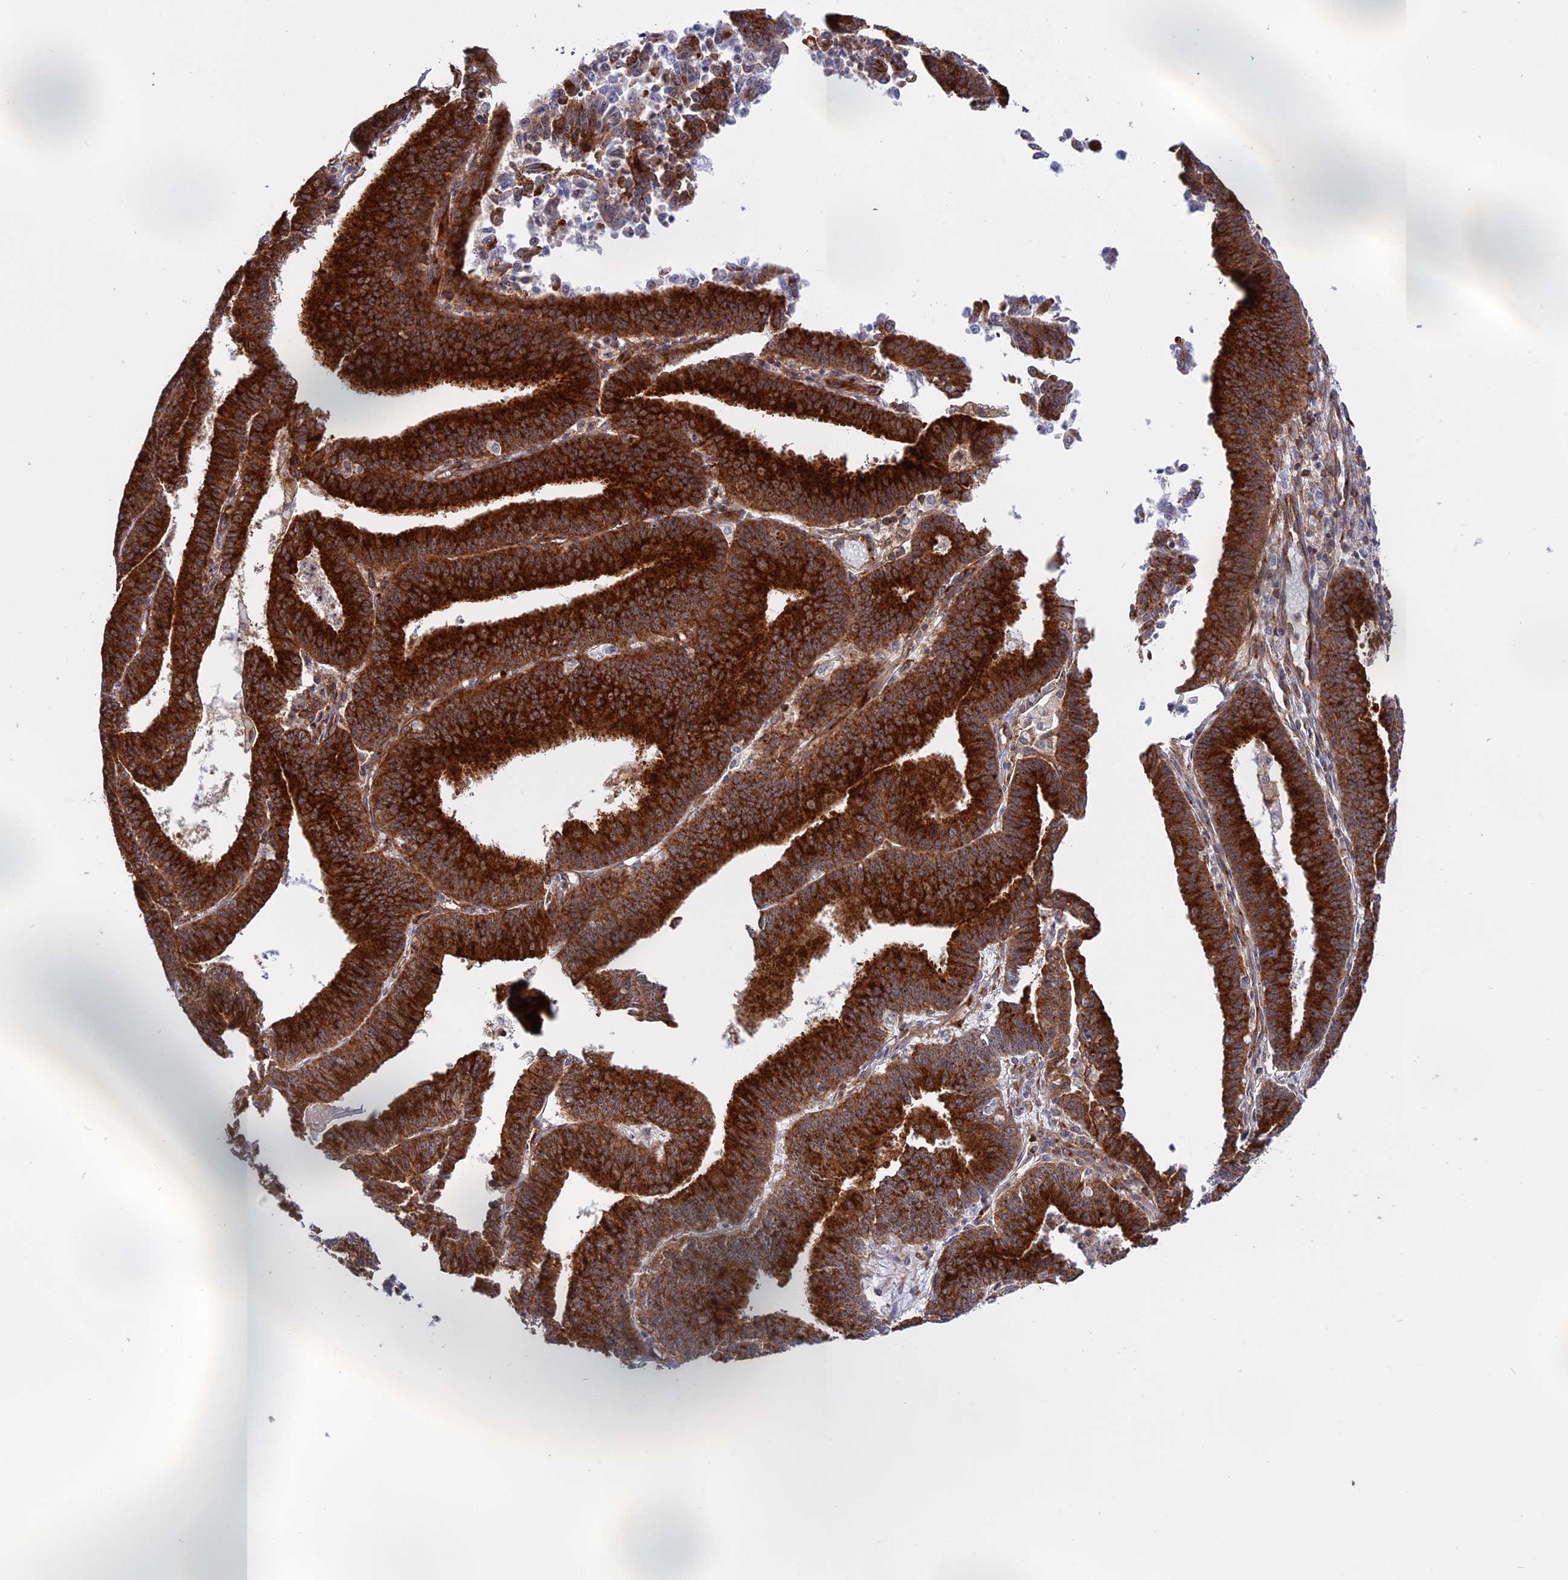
{"staining": {"intensity": "strong", "quantity": ">75%", "location": "cytoplasmic/membranous"}, "tissue": "endometrial cancer", "cell_type": "Tumor cells", "image_type": "cancer", "snomed": [{"axis": "morphology", "description": "Adenocarcinoma, NOS"}, {"axis": "topography", "description": "Endometrium"}], "caption": "A photomicrograph showing strong cytoplasmic/membranous positivity in approximately >75% of tumor cells in endometrial cancer, as visualized by brown immunohistochemical staining.", "gene": "CLINT1", "patient": {"sex": "female", "age": 73}}